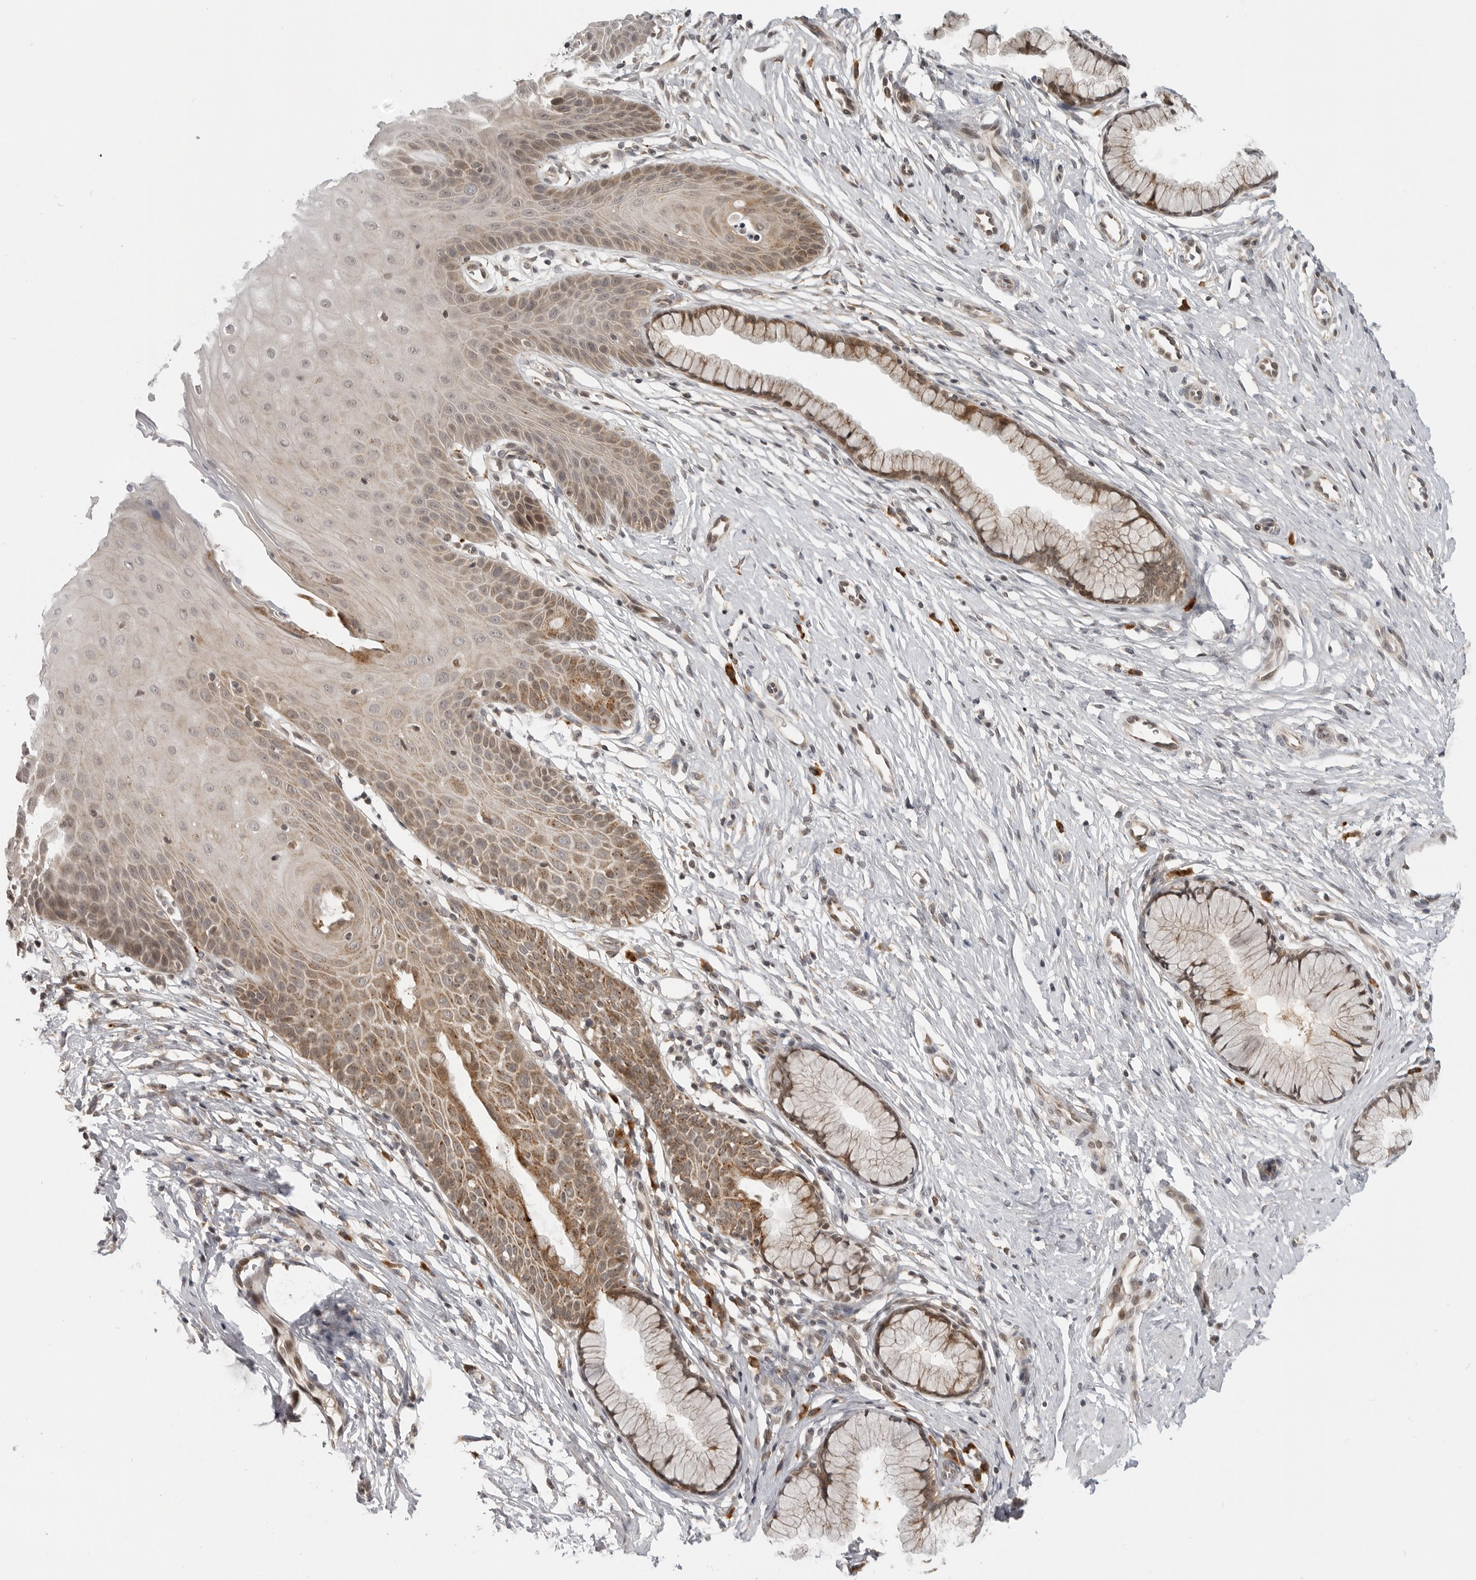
{"staining": {"intensity": "moderate", "quantity": ">75%", "location": "cytoplasmic/membranous"}, "tissue": "cervix", "cell_type": "Glandular cells", "image_type": "normal", "snomed": [{"axis": "morphology", "description": "Normal tissue, NOS"}, {"axis": "topography", "description": "Cervix"}], "caption": "Immunohistochemistry micrograph of unremarkable cervix: cervix stained using immunohistochemistry (IHC) reveals medium levels of moderate protein expression localized specifically in the cytoplasmic/membranous of glandular cells, appearing as a cytoplasmic/membranous brown color.", "gene": "CEP295NL", "patient": {"sex": "female", "age": 36}}